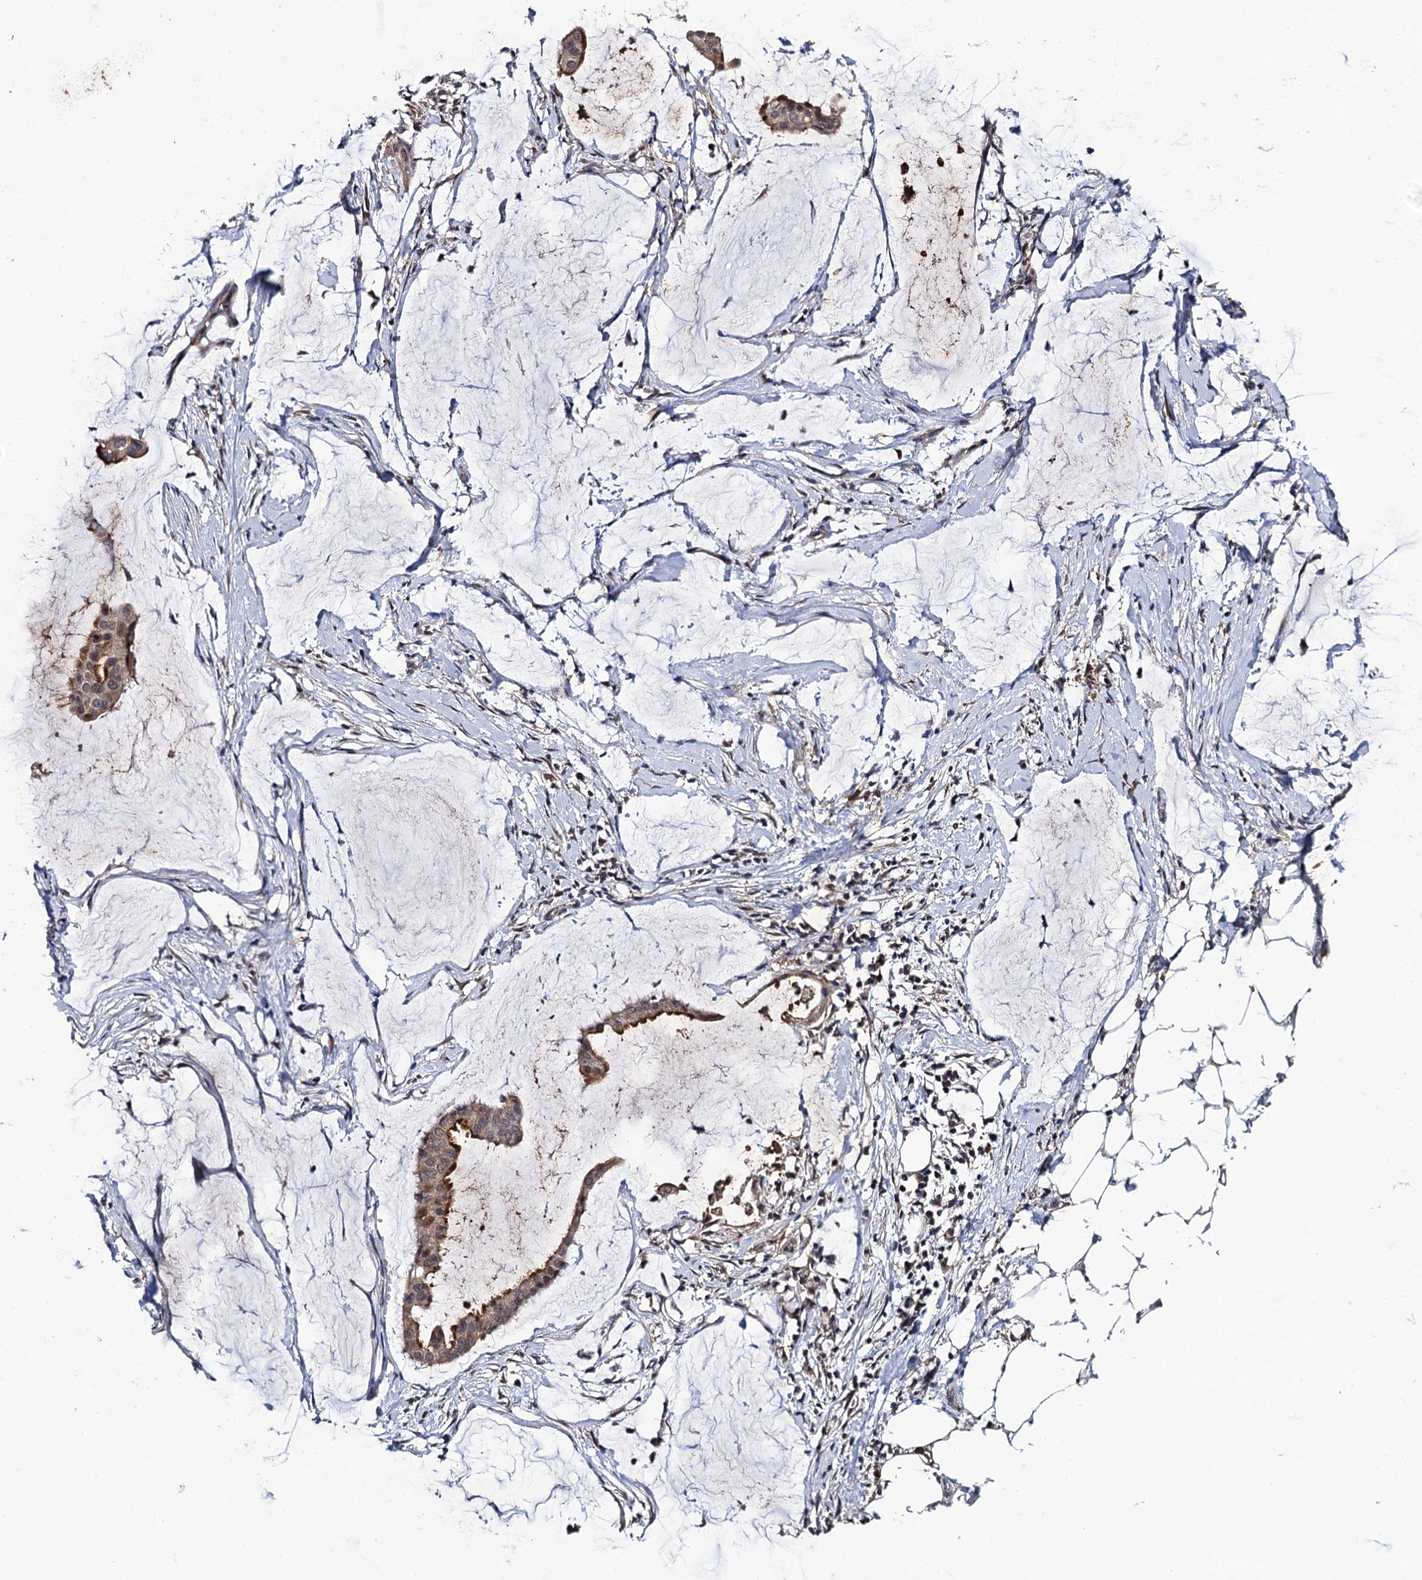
{"staining": {"intensity": "weak", "quantity": ">75%", "location": "cytoplasmic/membranous"}, "tissue": "ovarian cancer", "cell_type": "Tumor cells", "image_type": "cancer", "snomed": [{"axis": "morphology", "description": "Cystadenocarcinoma, mucinous, NOS"}, {"axis": "topography", "description": "Ovary"}], "caption": "Human ovarian mucinous cystadenocarcinoma stained with a protein marker demonstrates weak staining in tumor cells.", "gene": "LRRC63", "patient": {"sex": "female", "age": 73}}